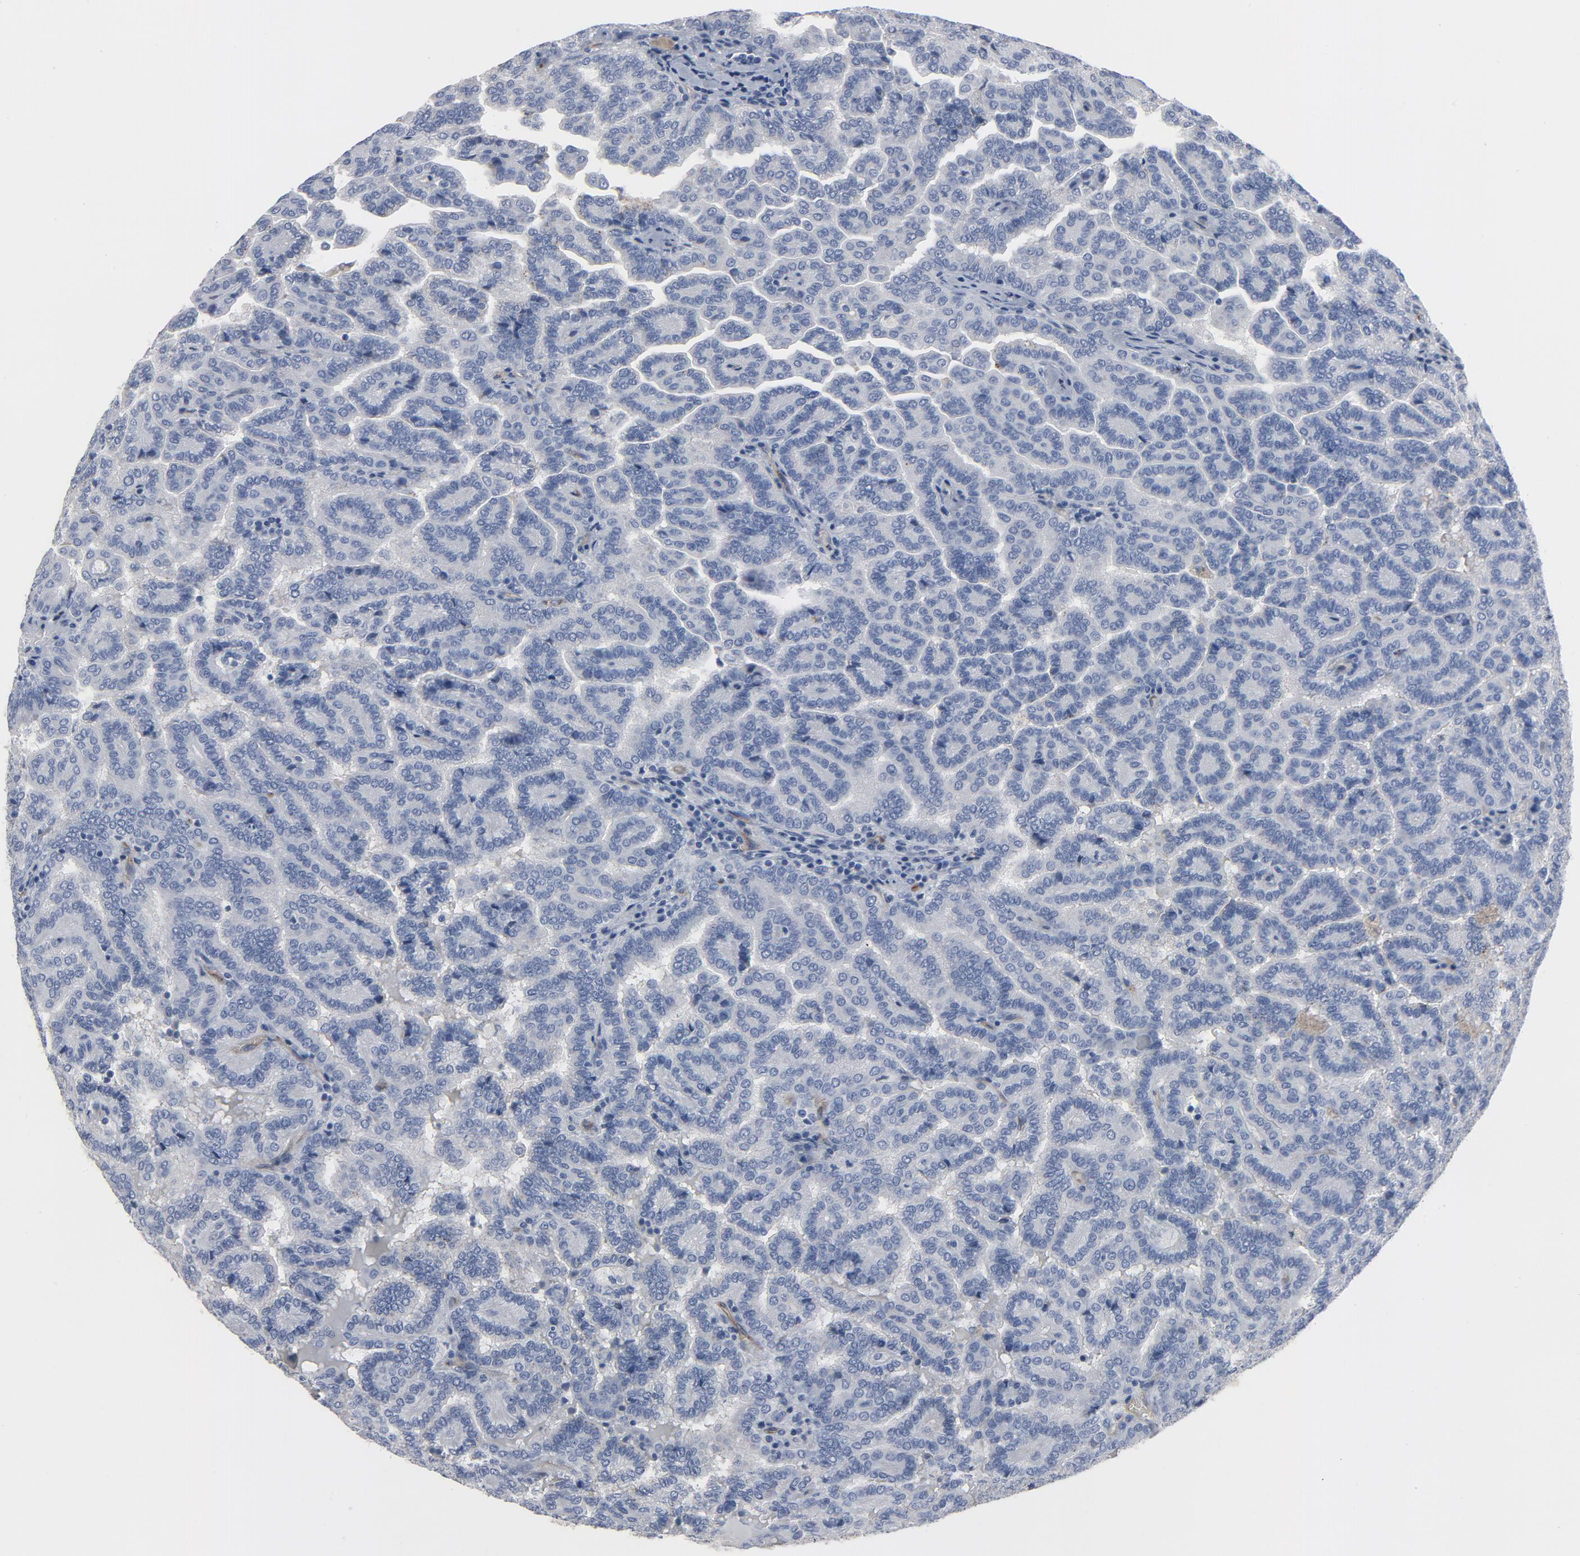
{"staining": {"intensity": "negative", "quantity": "none", "location": "none"}, "tissue": "renal cancer", "cell_type": "Tumor cells", "image_type": "cancer", "snomed": [{"axis": "morphology", "description": "Adenocarcinoma, NOS"}, {"axis": "topography", "description": "Kidney"}], "caption": "Human renal cancer (adenocarcinoma) stained for a protein using immunohistochemistry (IHC) displays no expression in tumor cells.", "gene": "KDR", "patient": {"sex": "male", "age": 61}}